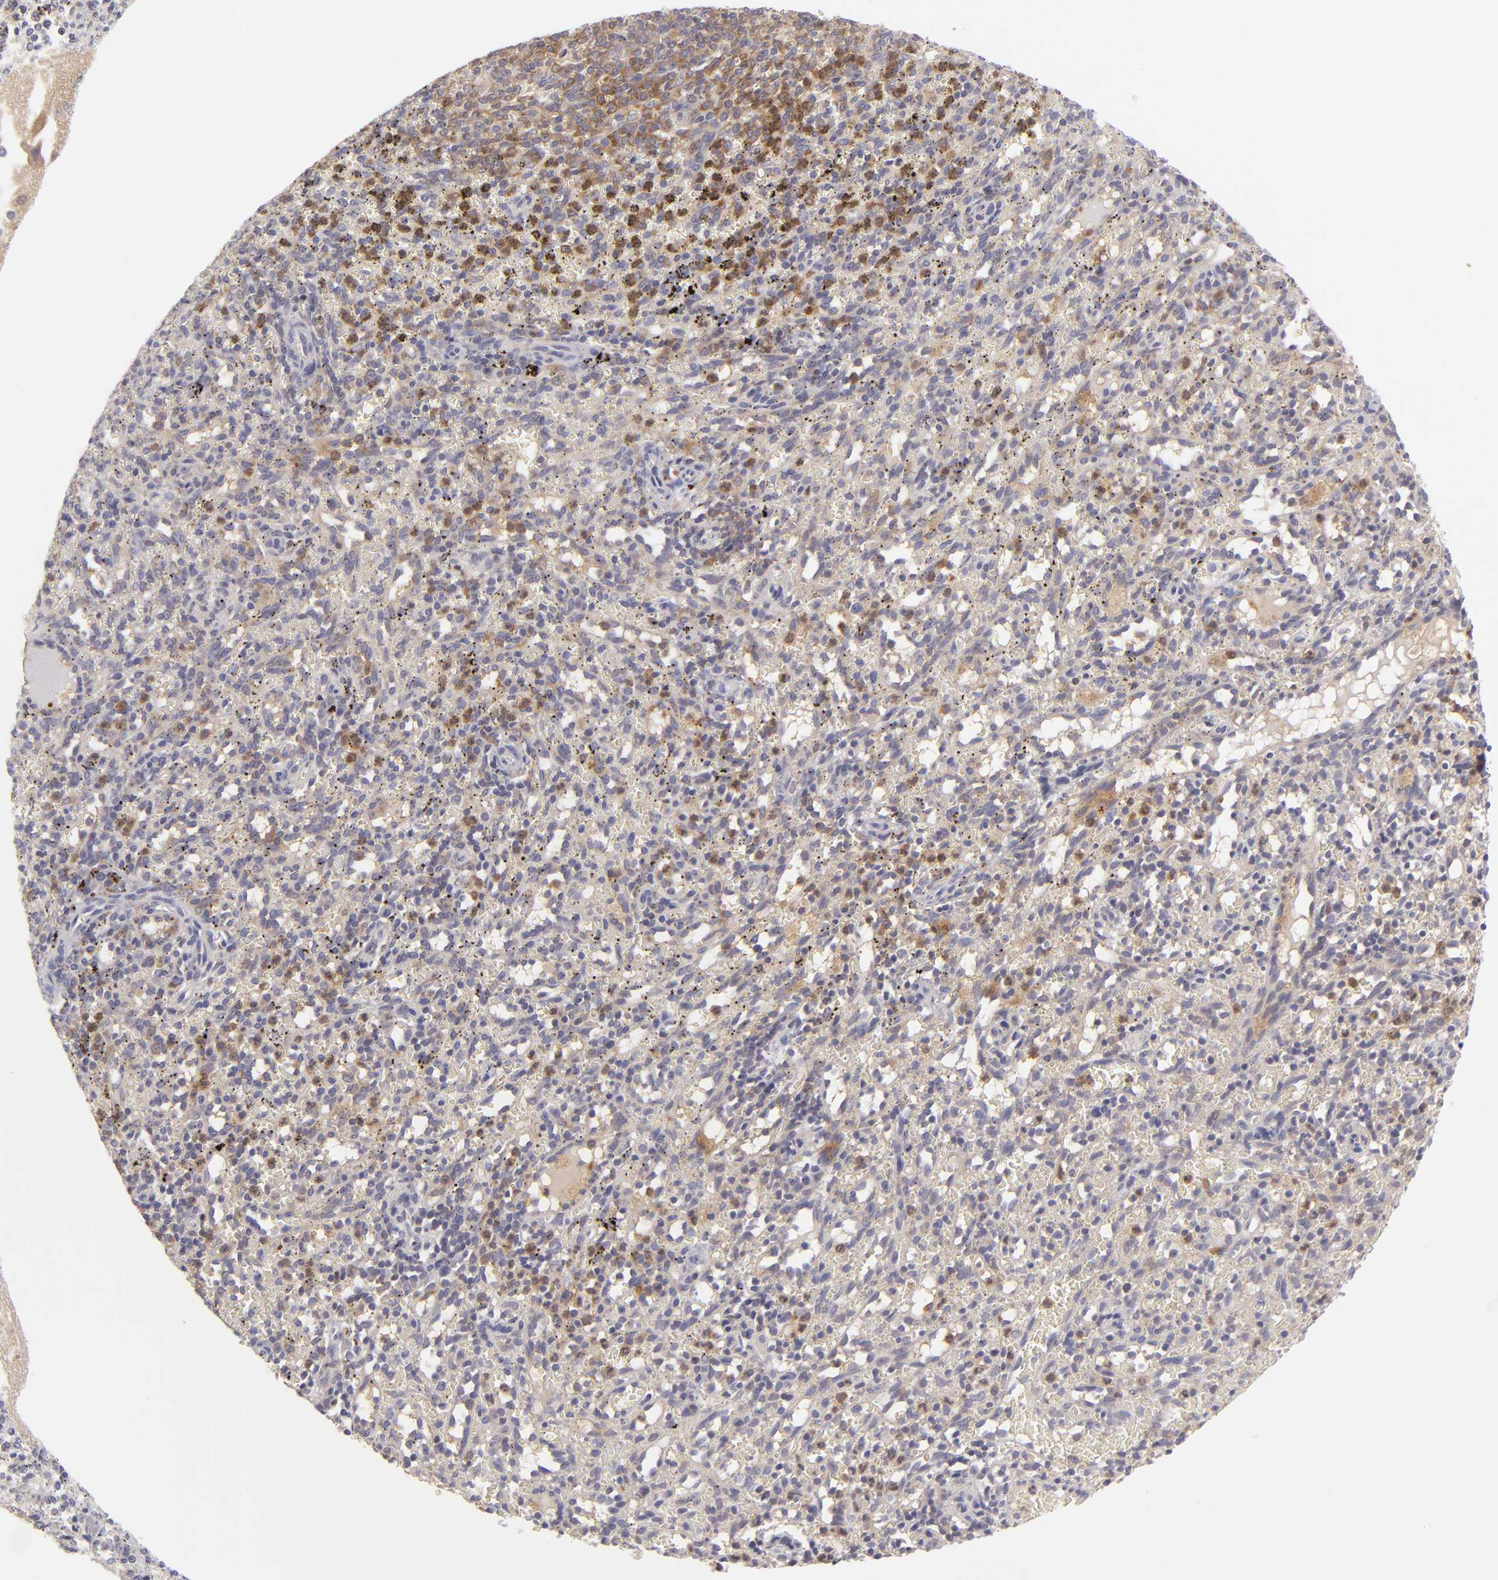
{"staining": {"intensity": "weak", "quantity": "25%-75%", "location": "cytoplasmic/membranous"}, "tissue": "spleen", "cell_type": "Cells in red pulp", "image_type": "normal", "snomed": [{"axis": "morphology", "description": "Normal tissue, NOS"}, {"axis": "topography", "description": "Spleen"}], "caption": "A brown stain labels weak cytoplasmic/membranous positivity of a protein in cells in red pulp of unremarkable spleen. The staining was performed using DAB (3,3'-diaminobenzidine) to visualize the protein expression in brown, while the nuclei were stained in blue with hematoxylin (Magnification: 20x).", "gene": "MMP10", "patient": {"sex": "female", "age": 10}}